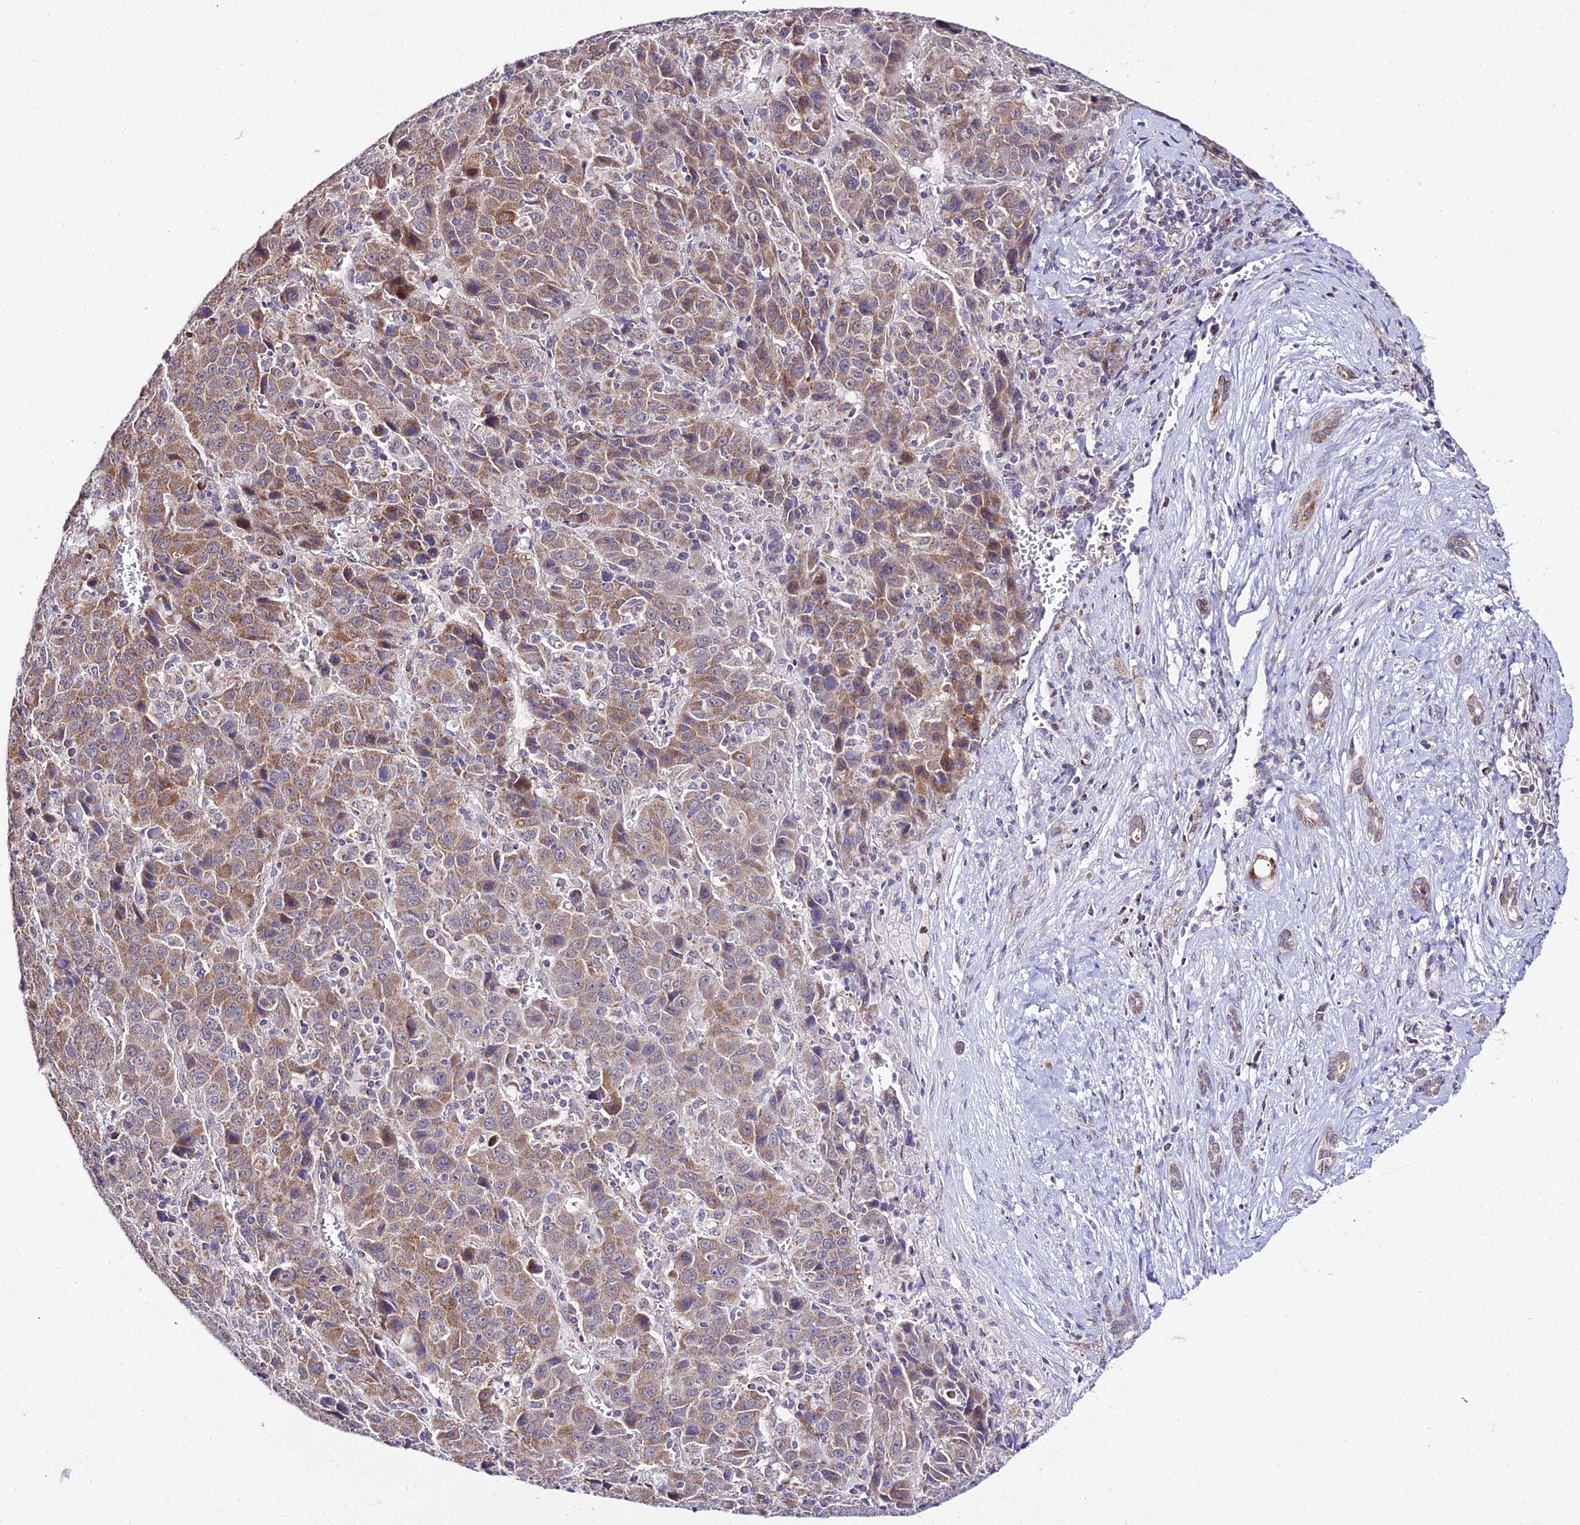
{"staining": {"intensity": "moderate", "quantity": ">75%", "location": "cytoplasmic/membranous"}, "tissue": "liver cancer", "cell_type": "Tumor cells", "image_type": "cancer", "snomed": [{"axis": "morphology", "description": "Carcinoma, Hepatocellular, NOS"}, {"axis": "topography", "description": "Liver"}], "caption": "The histopathology image demonstrates immunohistochemical staining of liver cancer. There is moderate cytoplasmic/membranous positivity is present in about >75% of tumor cells.", "gene": "ATP5PB", "patient": {"sex": "female", "age": 53}}